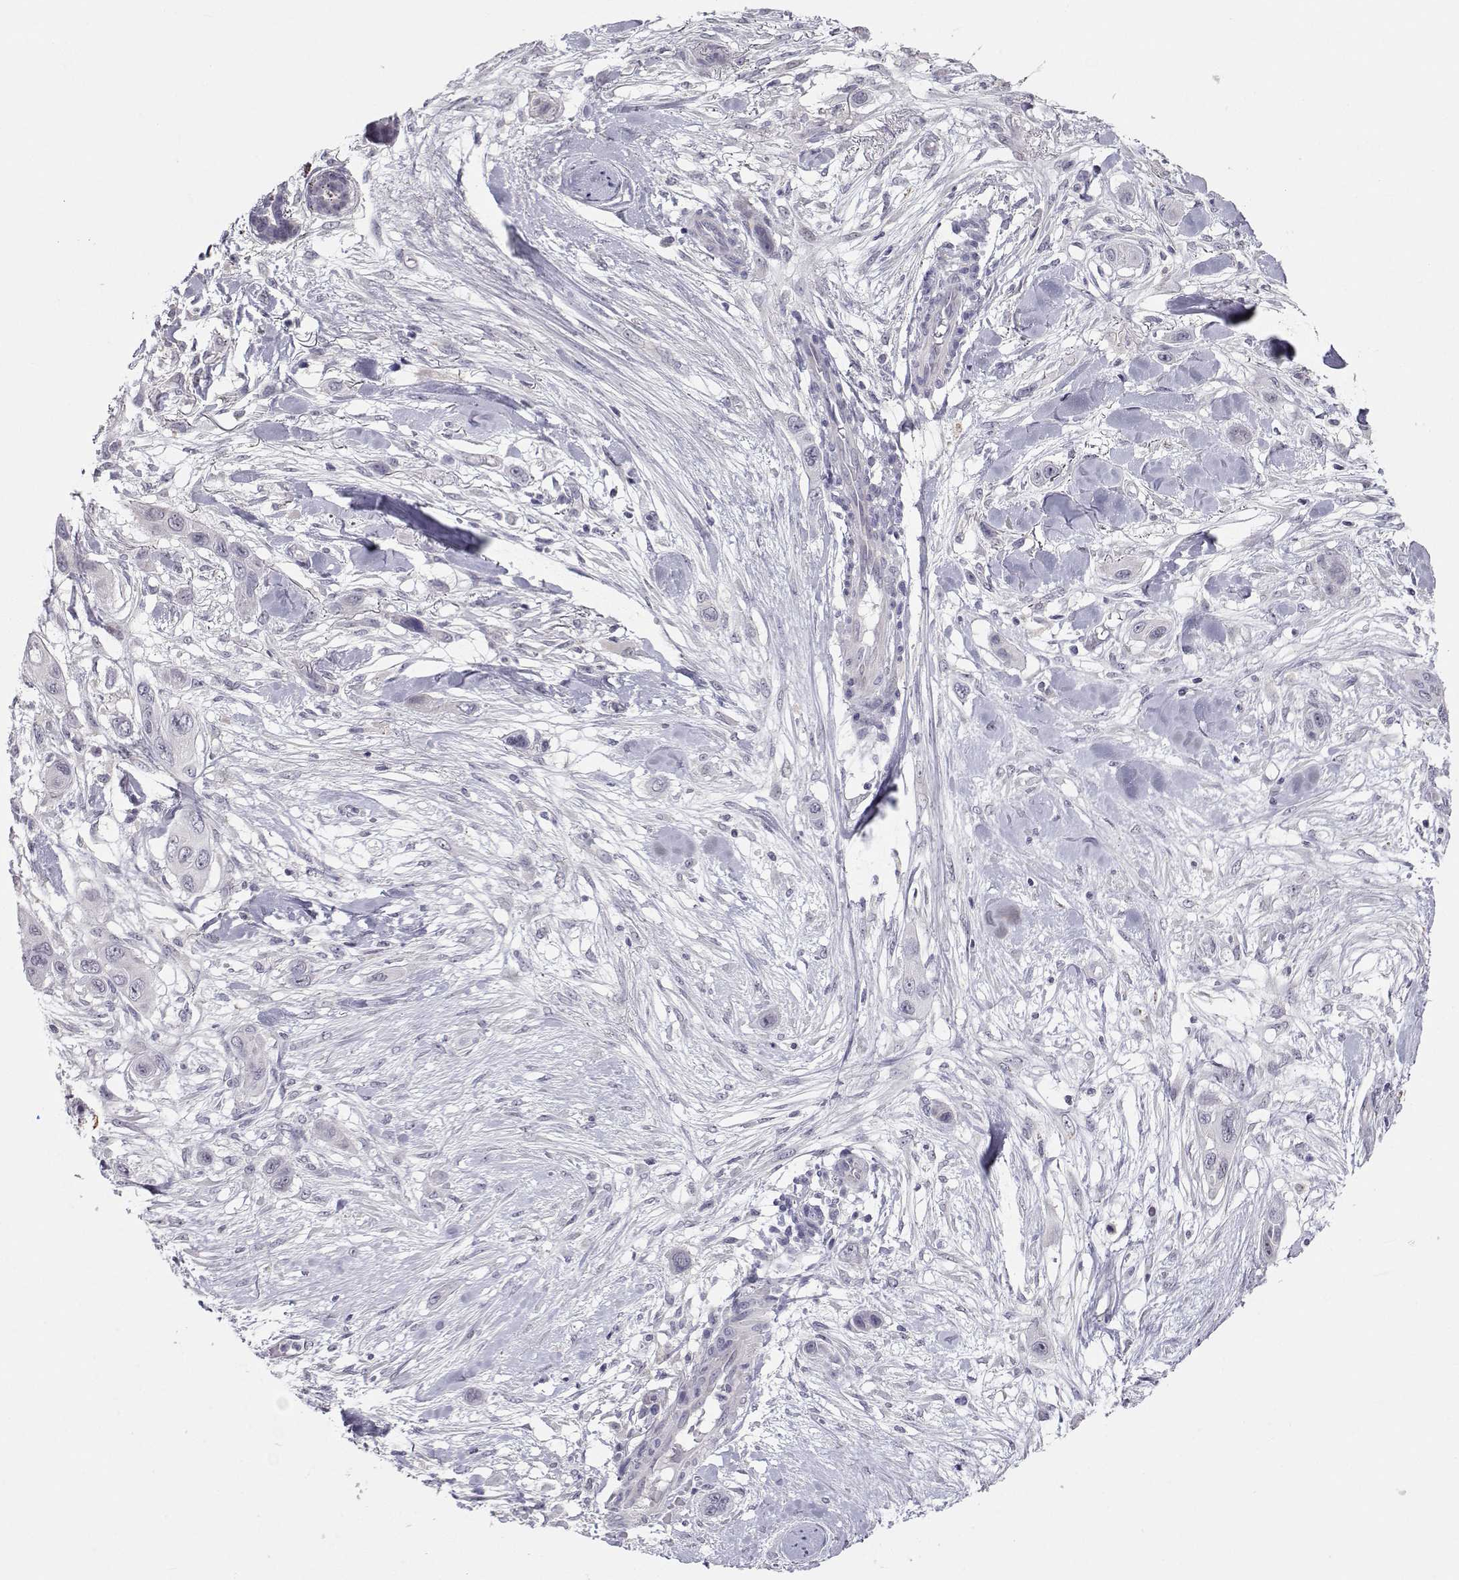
{"staining": {"intensity": "negative", "quantity": "none", "location": "none"}, "tissue": "skin cancer", "cell_type": "Tumor cells", "image_type": "cancer", "snomed": [{"axis": "morphology", "description": "Squamous cell carcinoma, NOS"}, {"axis": "topography", "description": "Skin"}], "caption": "Immunohistochemistry image of skin cancer stained for a protein (brown), which exhibits no positivity in tumor cells.", "gene": "NPVF", "patient": {"sex": "male", "age": 79}}